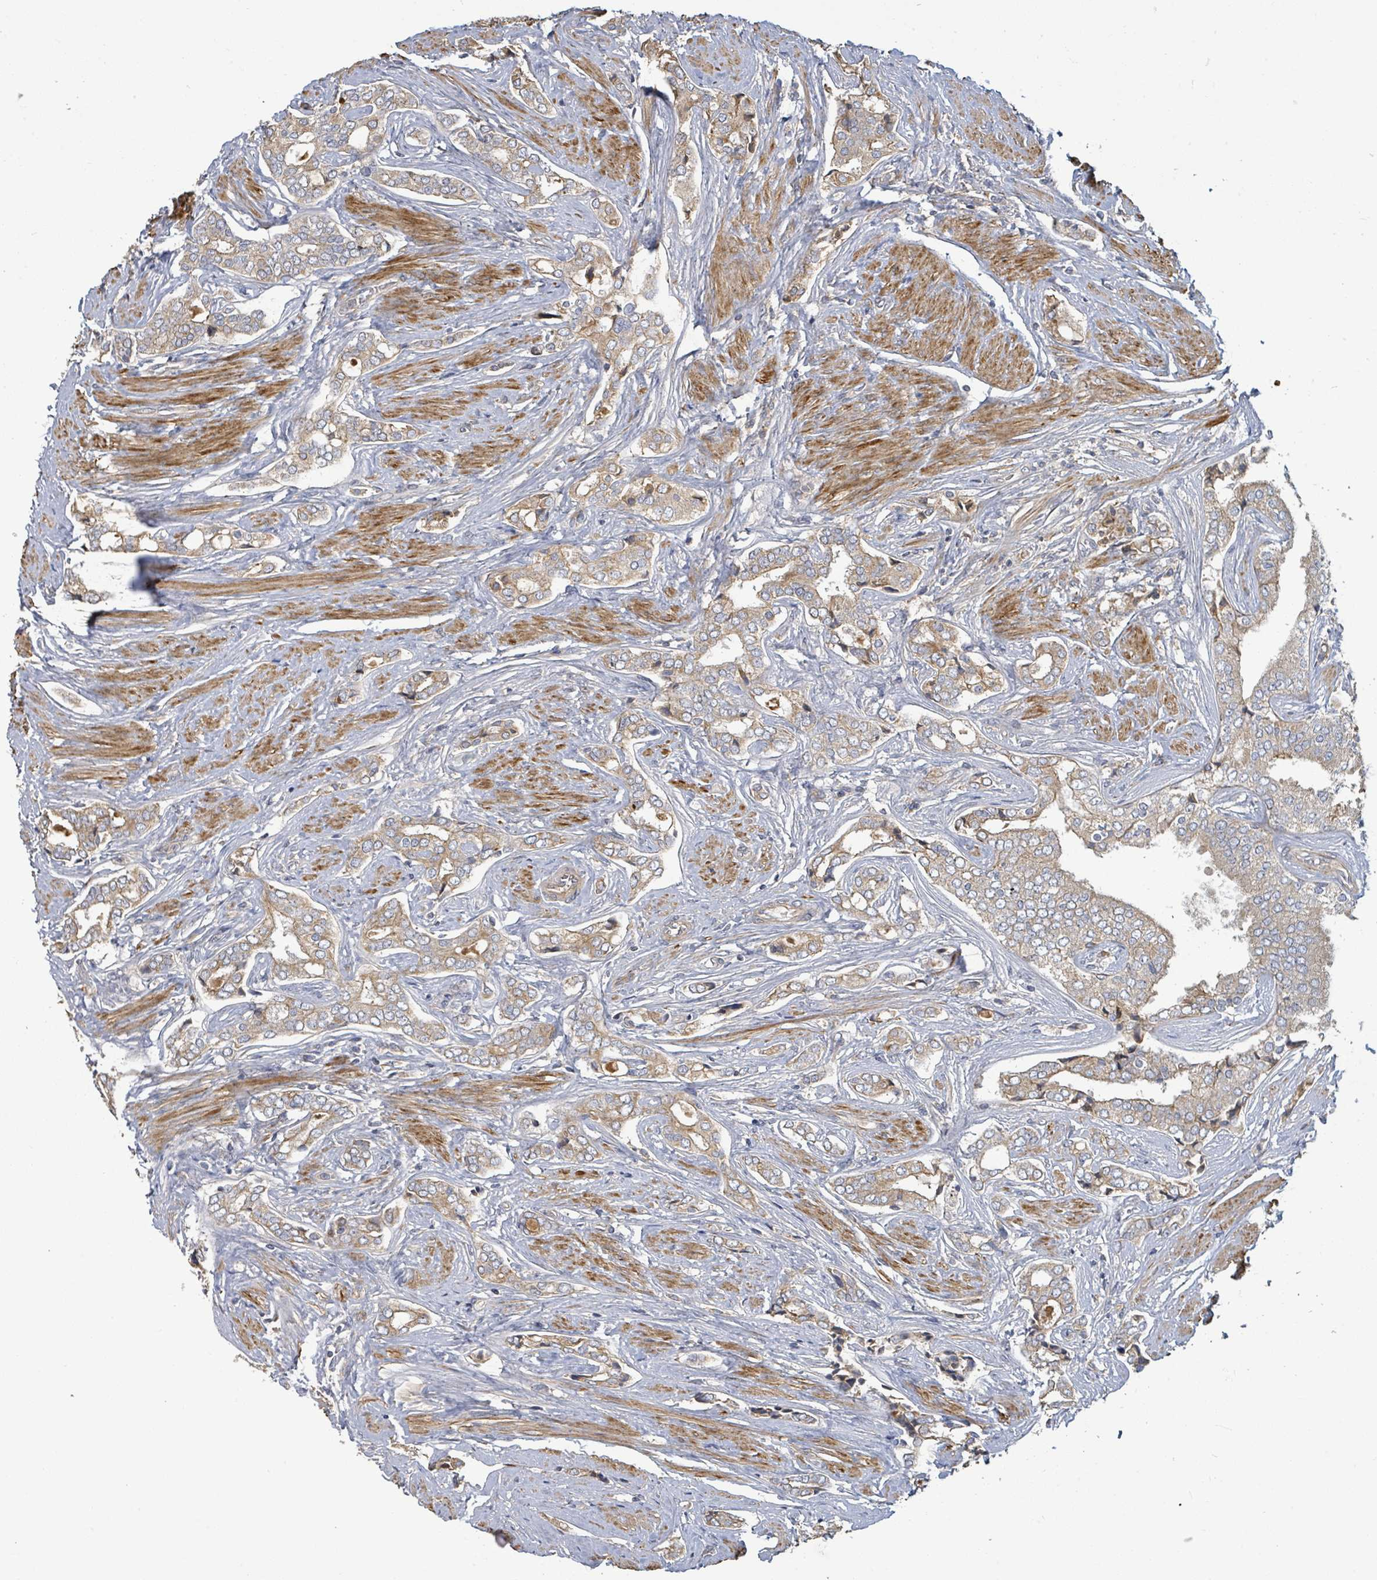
{"staining": {"intensity": "weak", "quantity": ">75%", "location": "cytoplasmic/membranous"}, "tissue": "prostate cancer", "cell_type": "Tumor cells", "image_type": "cancer", "snomed": [{"axis": "morphology", "description": "Adenocarcinoma, High grade"}, {"axis": "topography", "description": "Prostate"}], "caption": "This histopathology image exhibits immunohistochemistry (IHC) staining of human adenocarcinoma (high-grade) (prostate), with low weak cytoplasmic/membranous staining in approximately >75% of tumor cells.", "gene": "STARD4", "patient": {"sex": "male", "age": 71}}